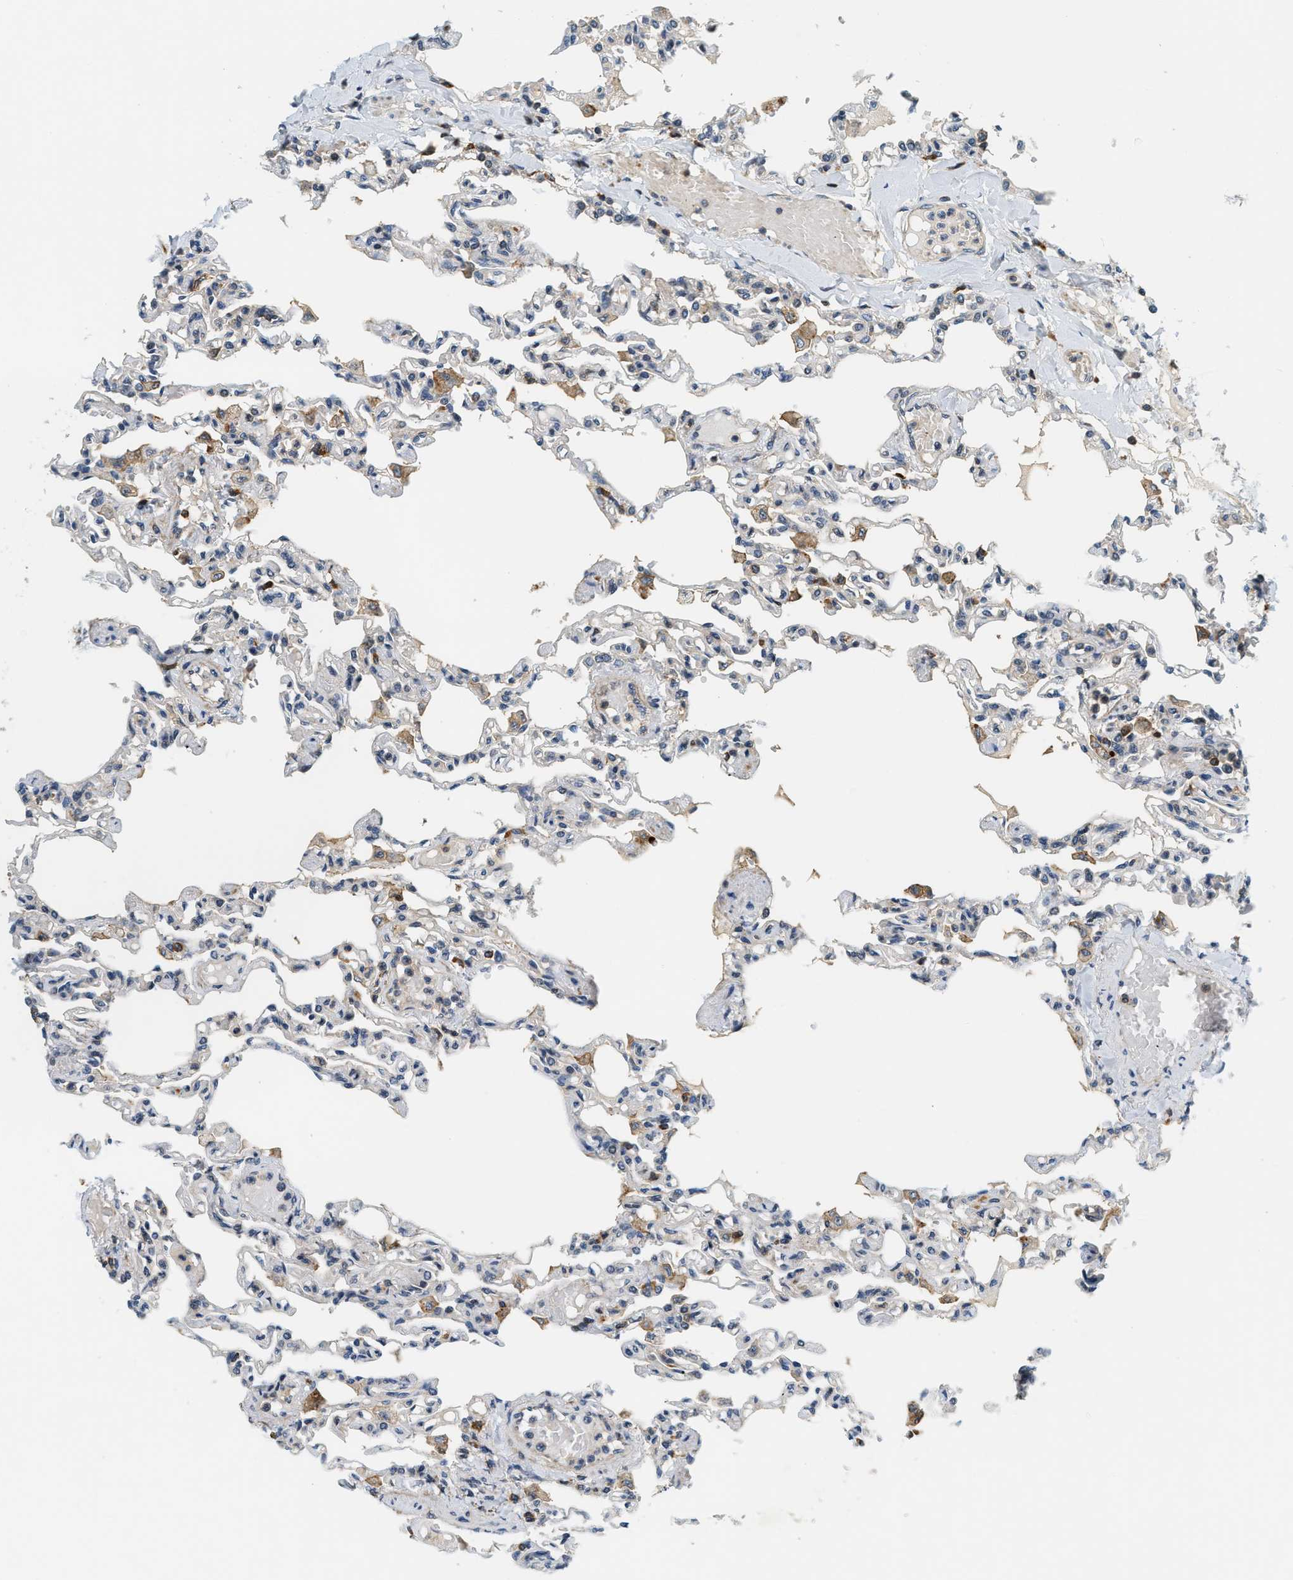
{"staining": {"intensity": "negative", "quantity": "none", "location": "none"}, "tissue": "lung", "cell_type": "Alveolar cells", "image_type": "normal", "snomed": [{"axis": "morphology", "description": "Normal tissue, NOS"}, {"axis": "topography", "description": "Lung"}], "caption": "Immunohistochemical staining of unremarkable human lung reveals no significant staining in alveolar cells. (DAB (3,3'-diaminobenzidine) IHC, high magnification).", "gene": "SAMD9", "patient": {"sex": "male", "age": 21}}